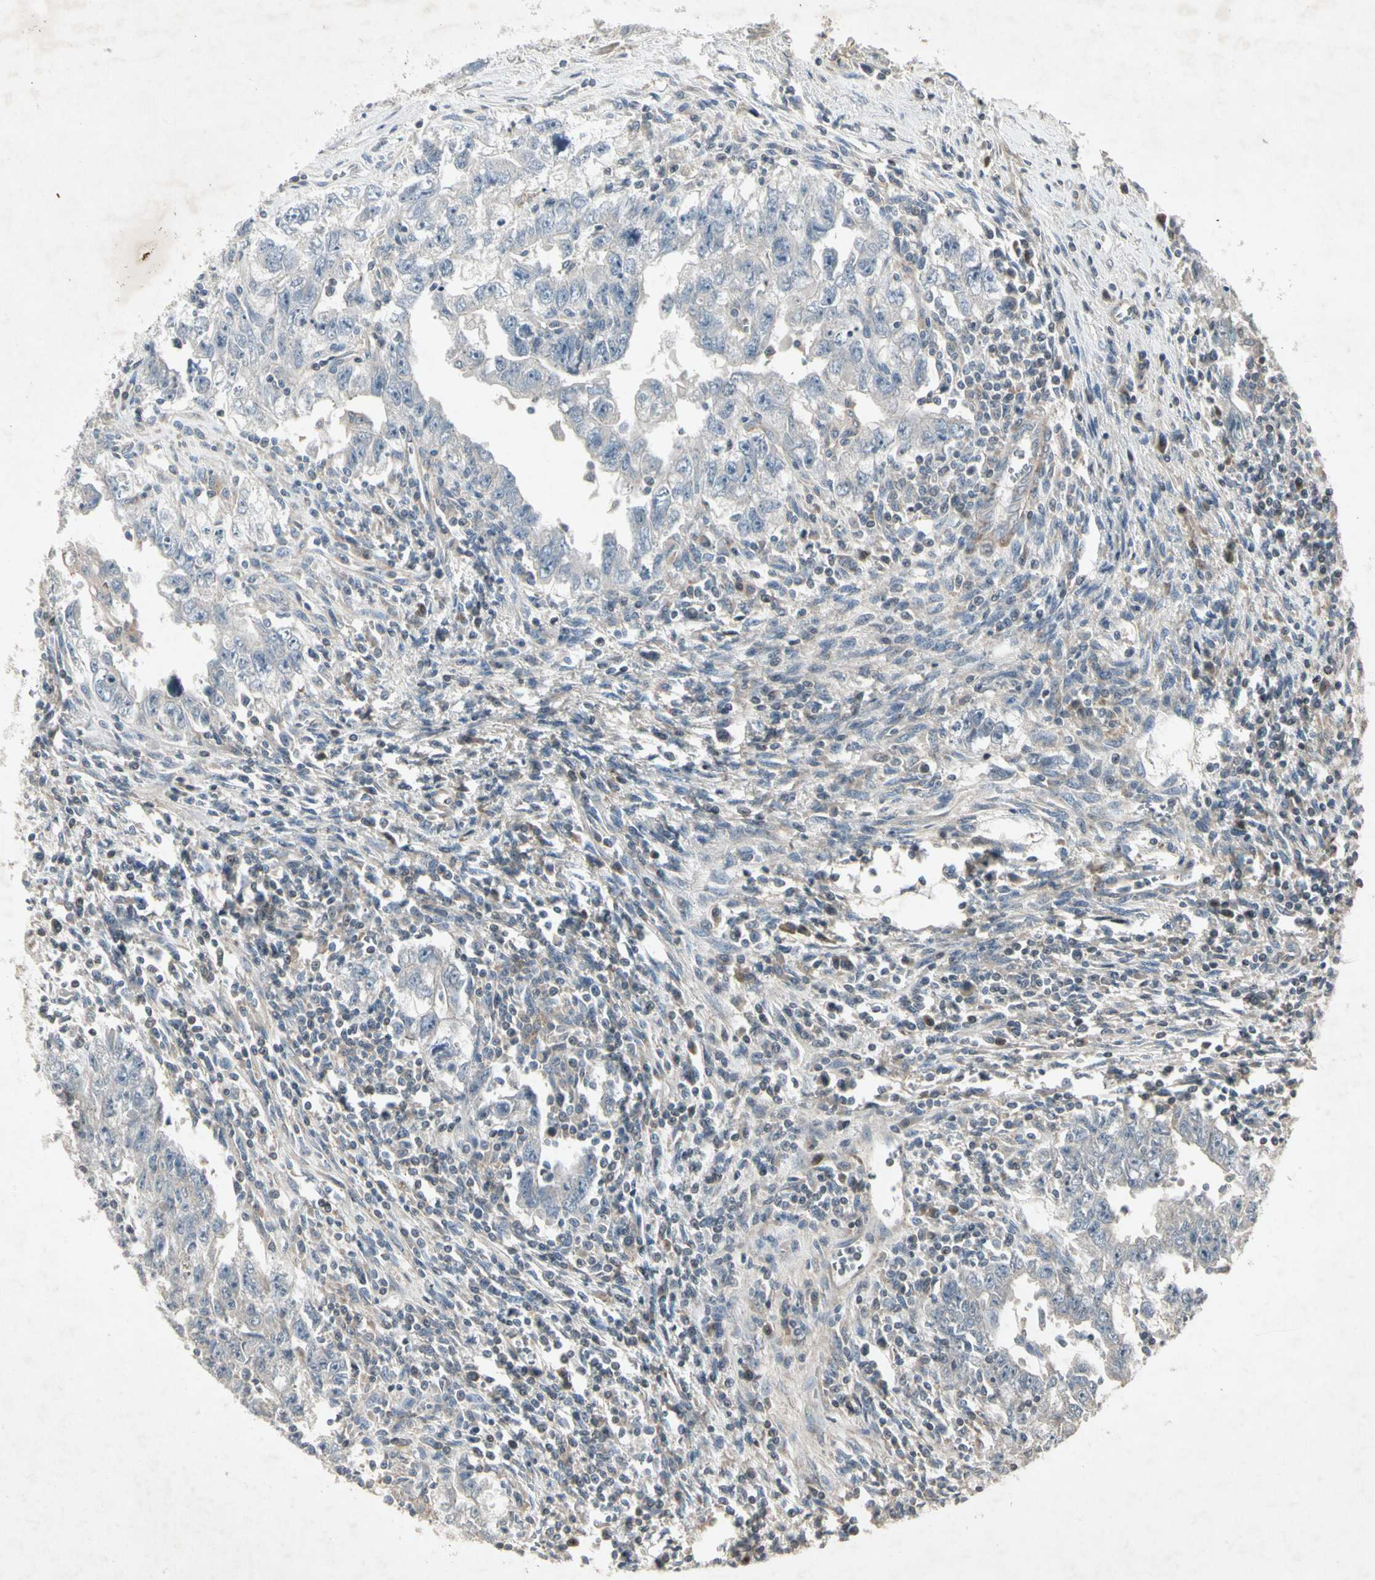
{"staining": {"intensity": "negative", "quantity": "none", "location": "none"}, "tissue": "testis cancer", "cell_type": "Tumor cells", "image_type": "cancer", "snomed": [{"axis": "morphology", "description": "Carcinoma, Embryonal, NOS"}, {"axis": "topography", "description": "Testis"}], "caption": "This is an IHC photomicrograph of human testis embryonal carcinoma. There is no expression in tumor cells.", "gene": "TEK", "patient": {"sex": "male", "age": 28}}